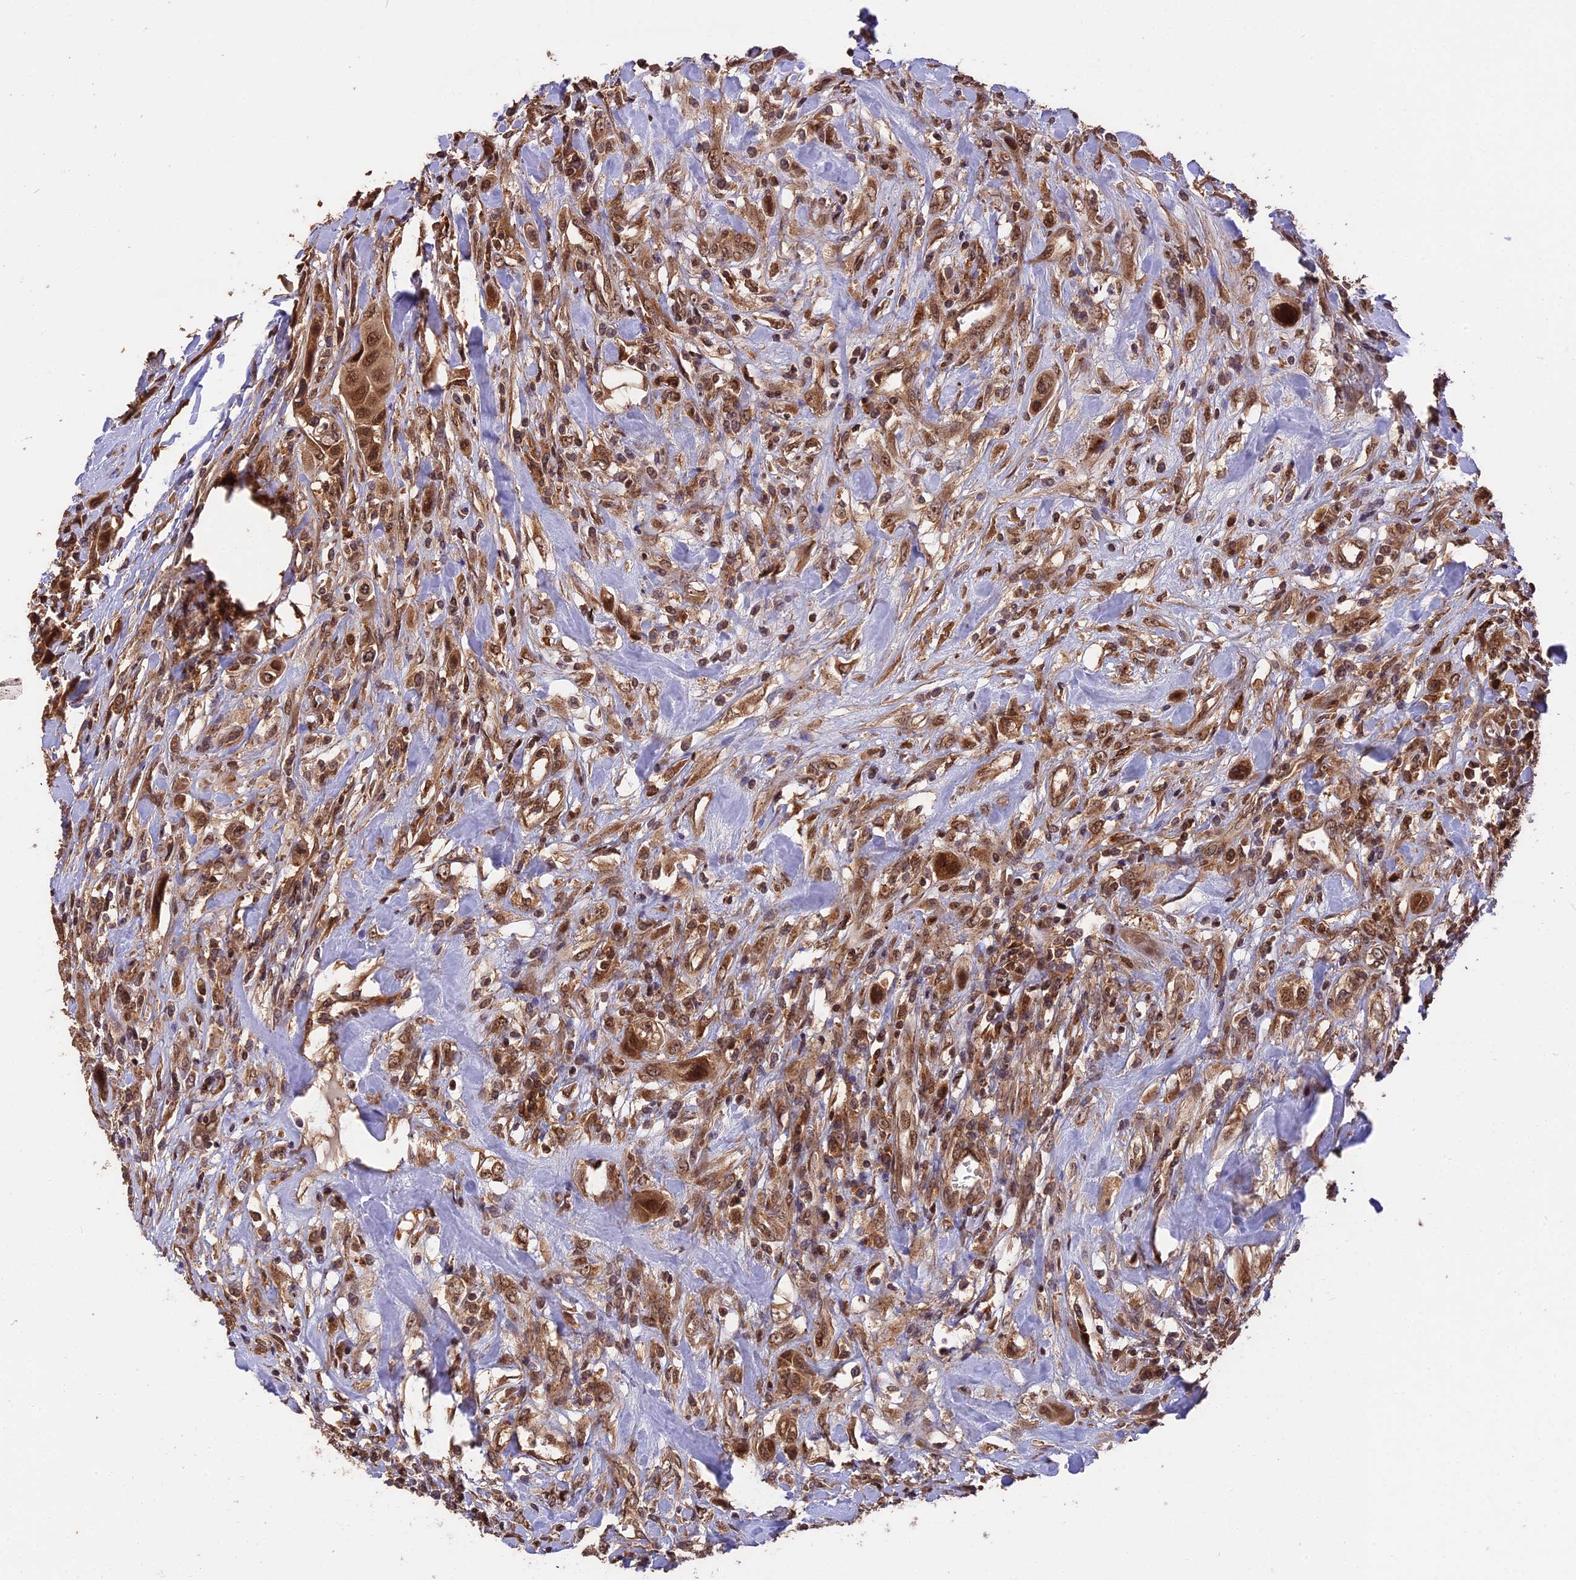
{"staining": {"intensity": "moderate", "quantity": ">75%", "location": "cytoplasmic/membranous,nuclear"}, "tissue": "urothelial cancer", "cell_type": "Tumor cells", "image_type": "cancer", "snomed": [{"axis": "morphology", "description": "Urothelial carcinoma, High grade"}, {"axis": "topography", "description": "Urinary bladder"}], "caption": "Protein staining of urothelial cancer tissue displays moderate cytoplasmic/membranous and nuclear staining in approximately >75% of tumor cells.", "gene": "ESCO1", "patient": {"sex": "male", "age": 50}}